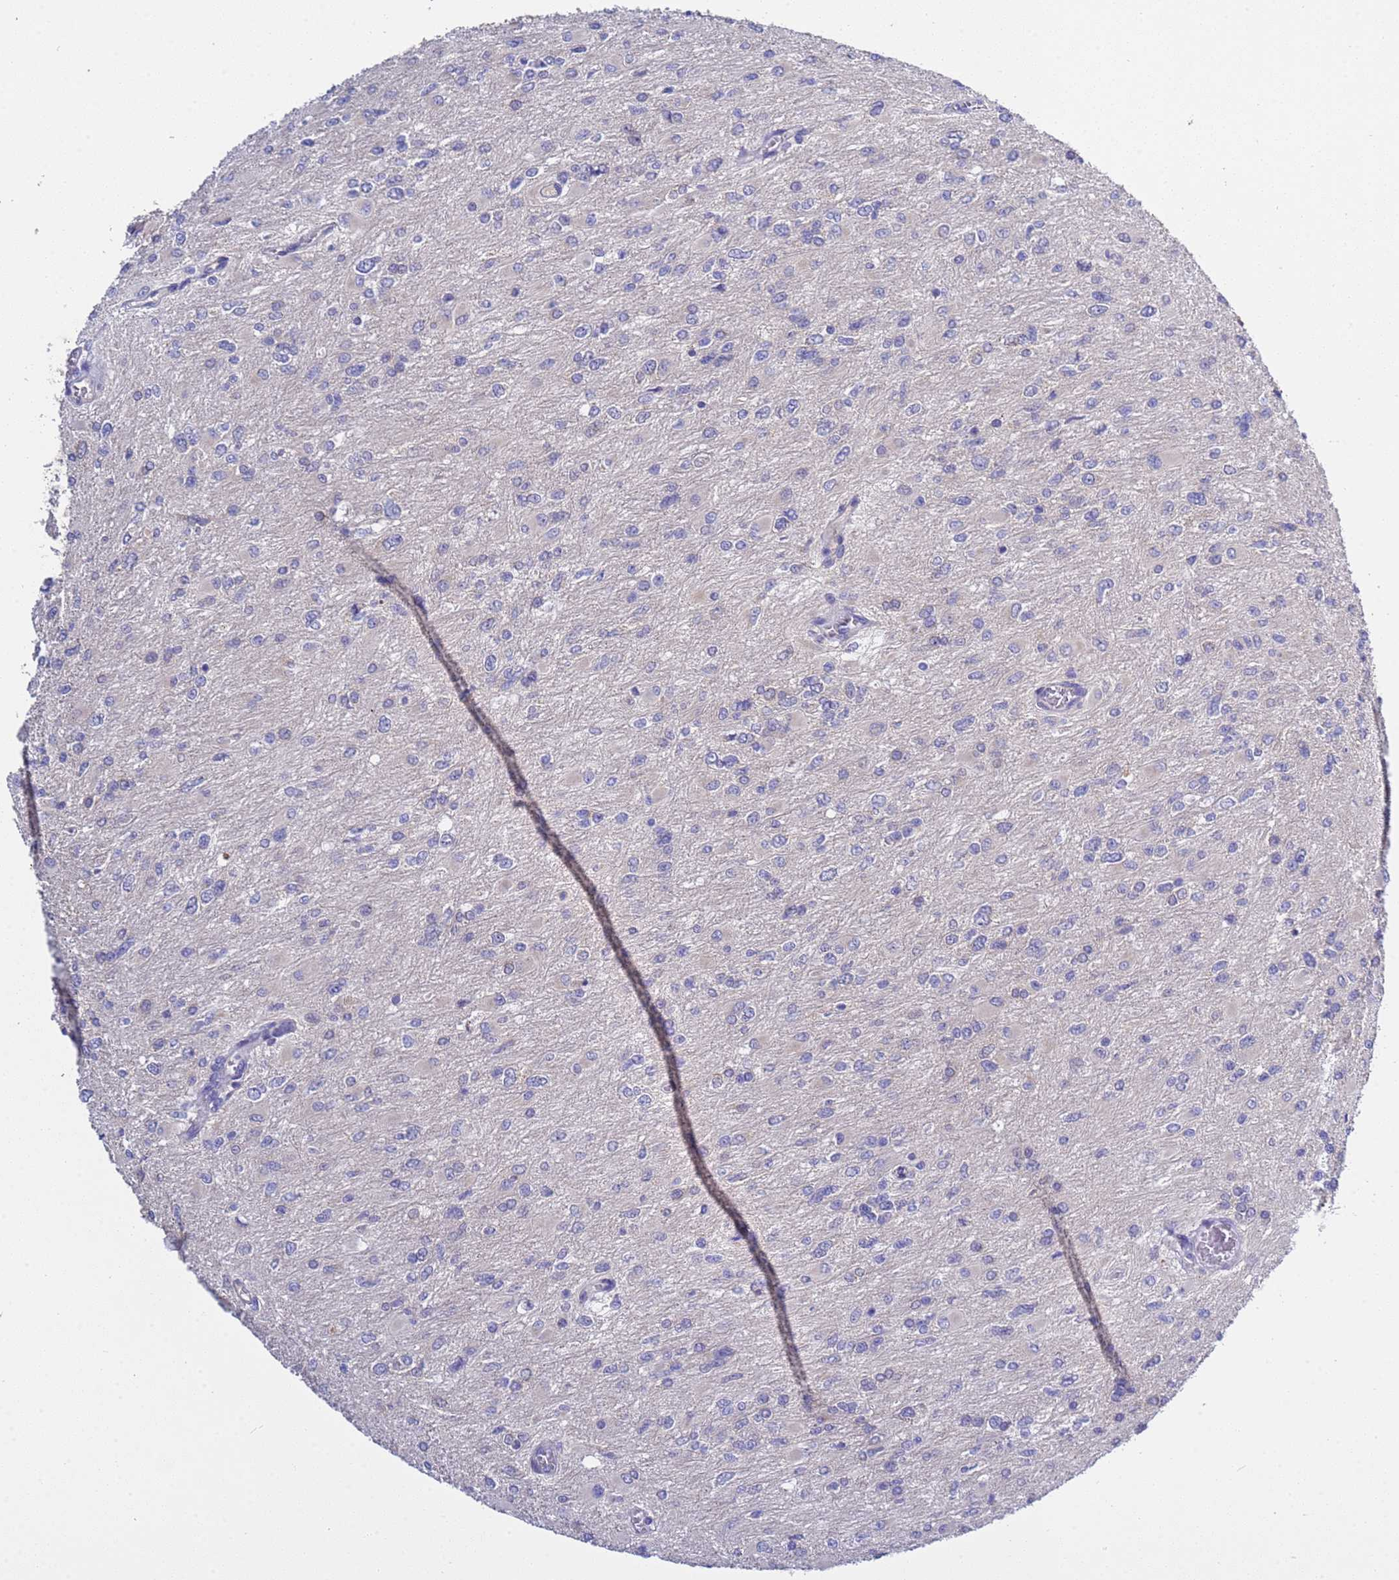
{"staining": {"intensity": "negative", "quantity": "none", "location": "none"}, "tissue": "glioma", "cell_type": "Tumor cells", "image_type": "cancer", "snomed": [{"axis": "morphology", "description": "Glioma, malignant, High grade"}, {"axis": "topography", "description": "Cerebral cortex"}], "caption": "Tumor cells show no significant protein staining in glioma.", "gene": "RC3H2", "patient": {"sex": "female", "age": 36}}